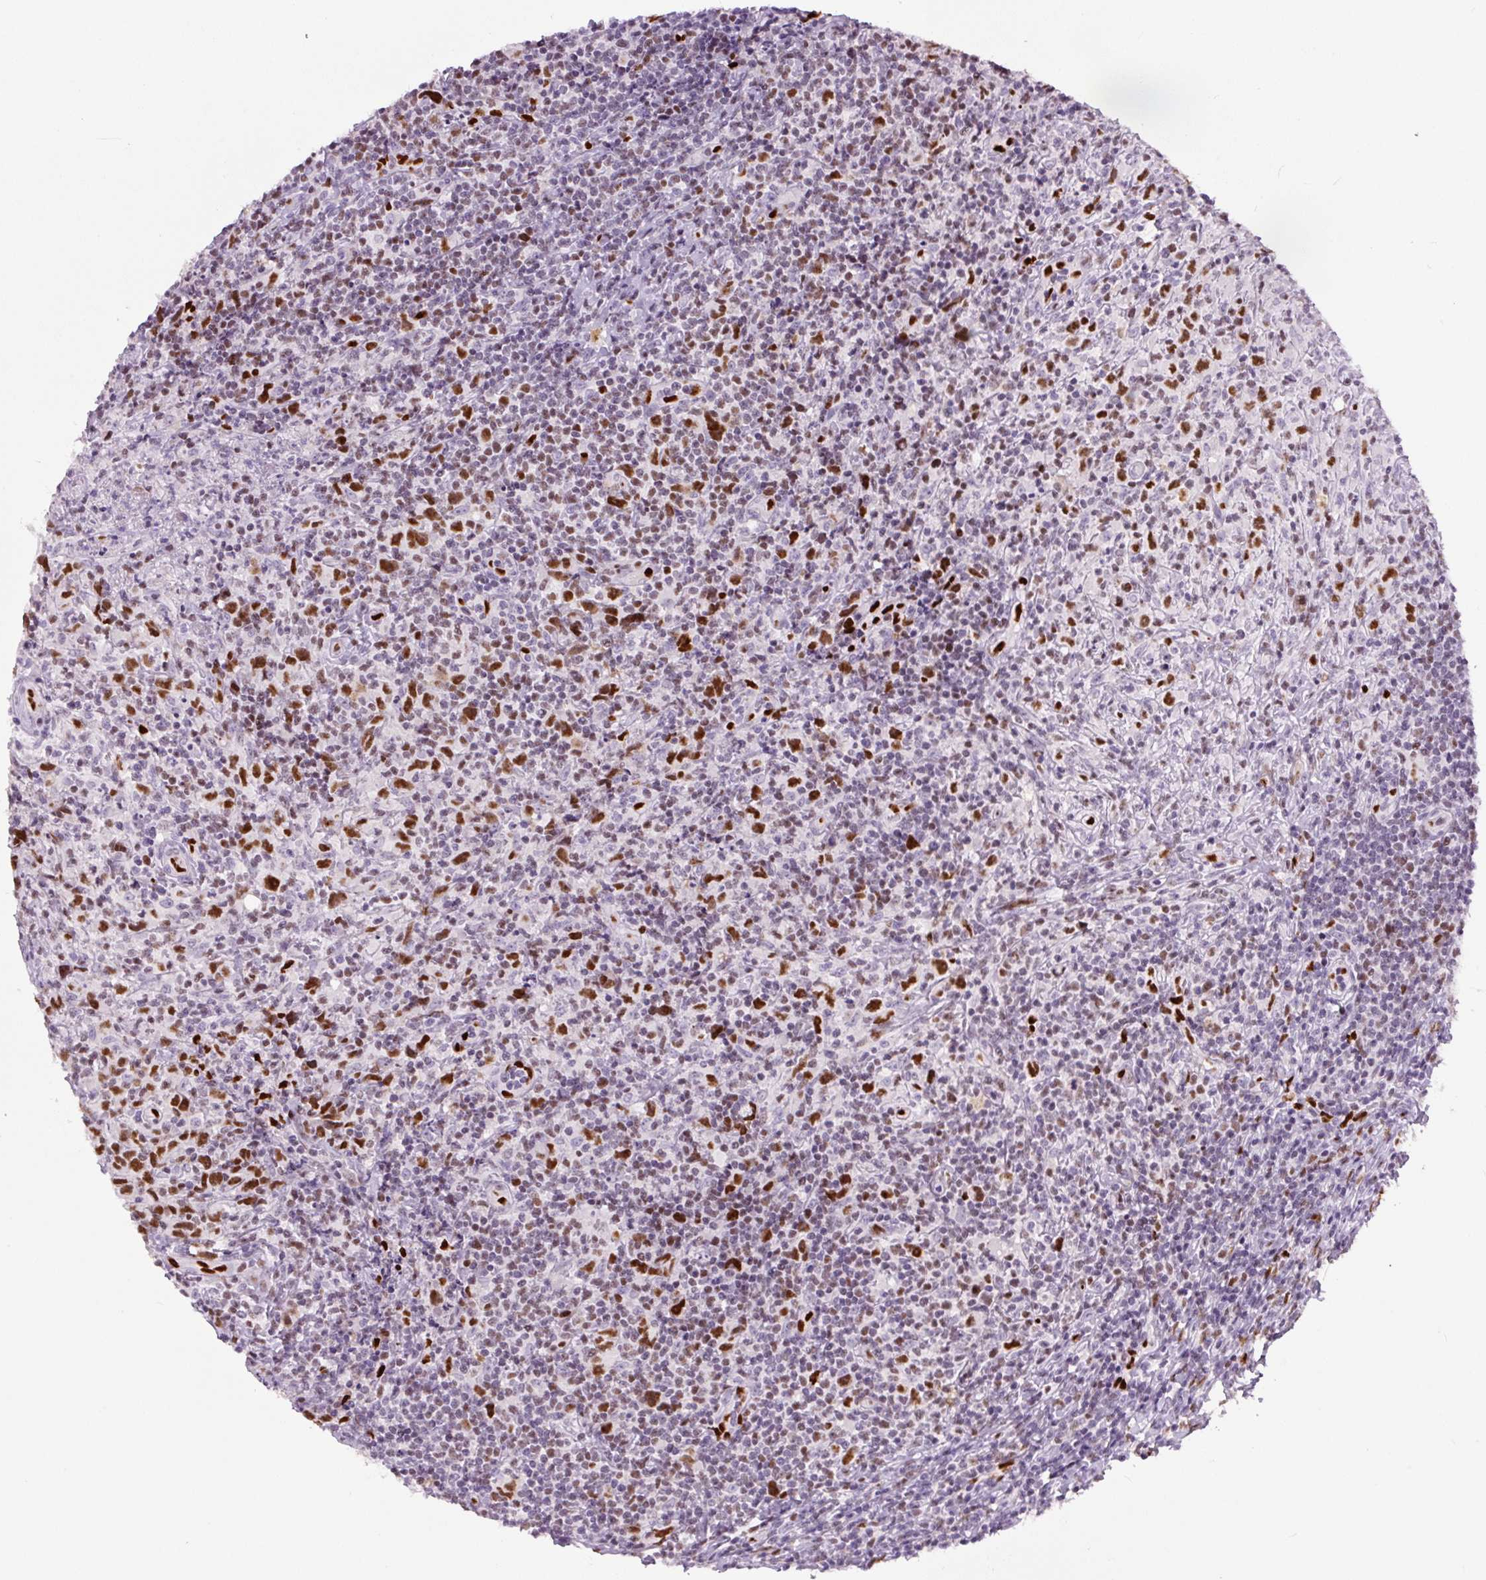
{"staining": {"intensity": "strong", "quantity": "25%-75%", "location": "nuclear"}, "tissue": "lymphoma", "cell_type": "Tumor cells", "image_type": "cancer", "snomed": [{"axis": "morphology", "description": "Hodgkin's disease, NOS"}, {"axis": "topography", "description": "Lymph node"}], "caption": "Immunohistochemical staining of human Hodgkin's disease reveals high levels of strong nuclear expression in about 25%-75% of tumor cells.", "gene": "ZEB1", "patient": {"sex": "female", "age": 18}}